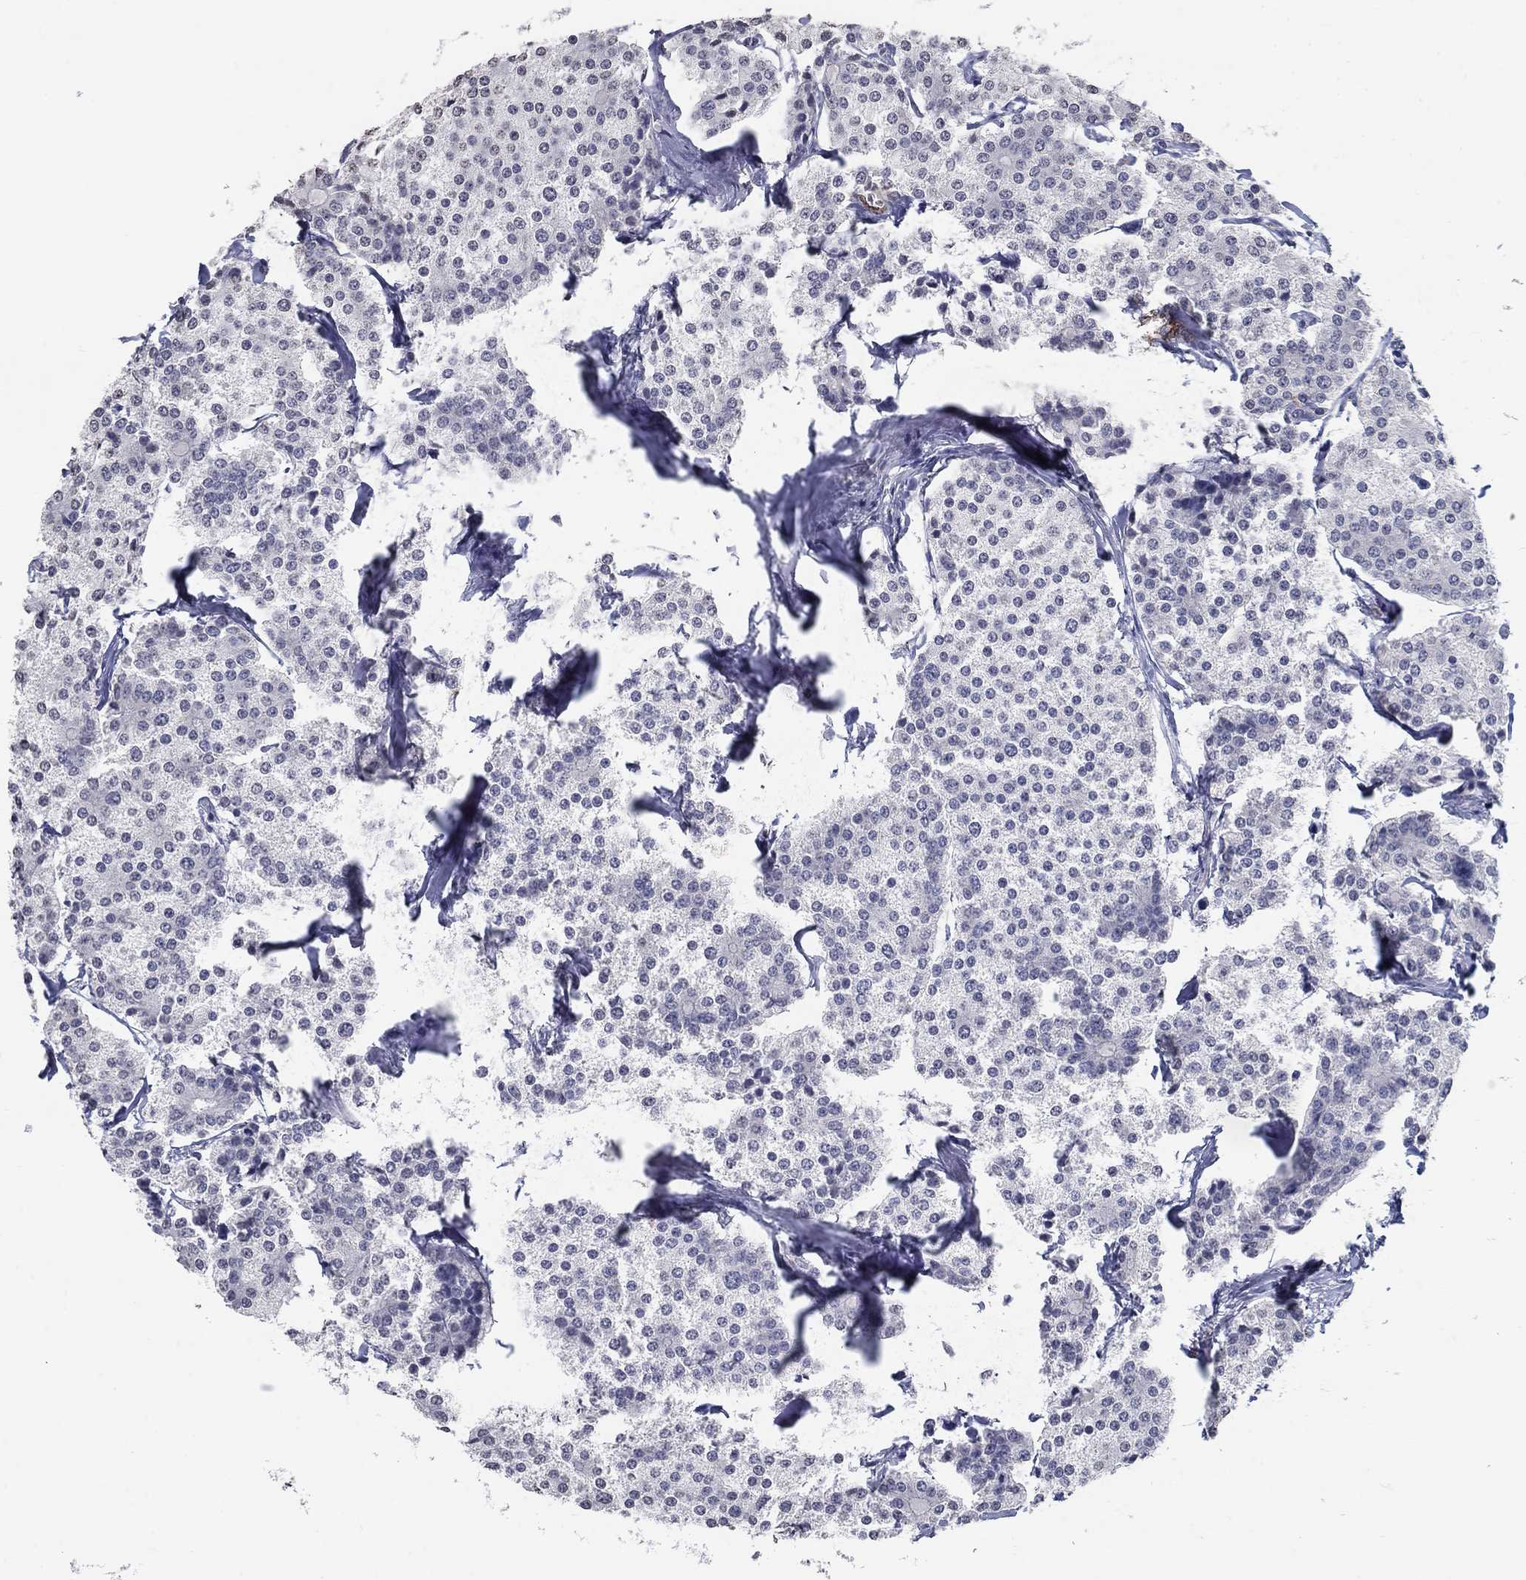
{"staining": {"intensity": "negative", "quantity": "none", "location": "none"}, "tissue": "carcinoid", "cell_type": "Tumor cells", "image_type": "cancer", "snomed": [{"axis": "morphology", "description": "Carcinoid, malignant, NOS"}, {"axis": "topography", "description": "Small intestine"}], "caption": "This image is of carcinoid stained with immunohistochemistry to label a protein in brown with the nuclei are counter-stained blue. There is no expression in tumor cells. (DAB immunohistochemistry (IHC), high magnification).", "gene": "TINAG", "patient": {"sex": "female", "age": 65}}